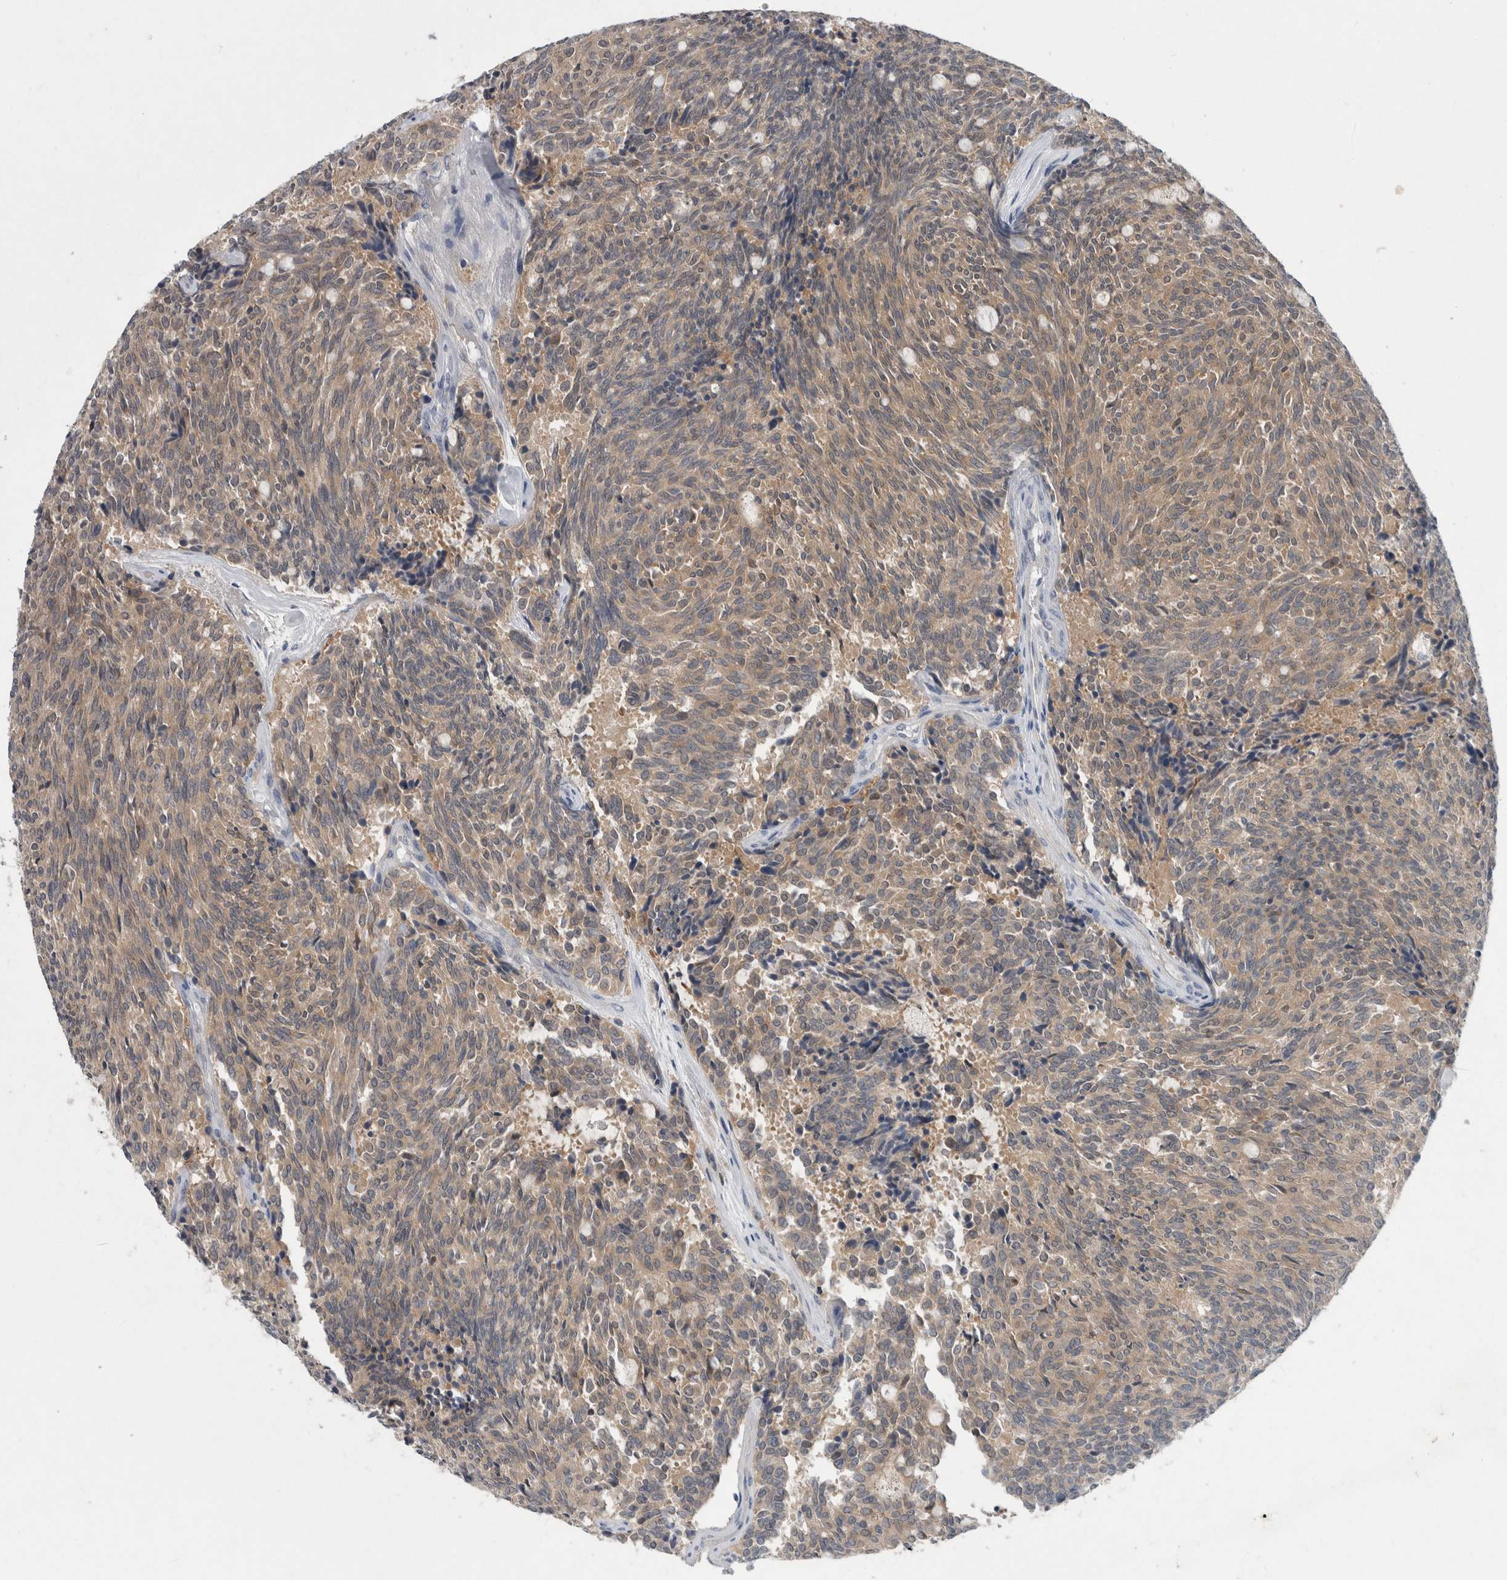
{"staining": {"intensity": "weak", "quantity": "25%-75%", "location": "cytoplasmic/membranous"}, "tissue": "carcinoid", "cell_type": "Tumor cells", "image_type": "cancer", "snomed": [{"axis": "morphology", "description": "Carcinoid, malignant, NOS"}, {"axis": "topography", "description": "Pancreas"}], "caption": "This image displays immunohistochemistry (IHC) staining of human carcinoid, with low weak cytoplasmic/membranous positivity in about 25%-75% of tumor cells.", "gene": "FAM83H", "patient": {"sex": "female", "age": 54}}